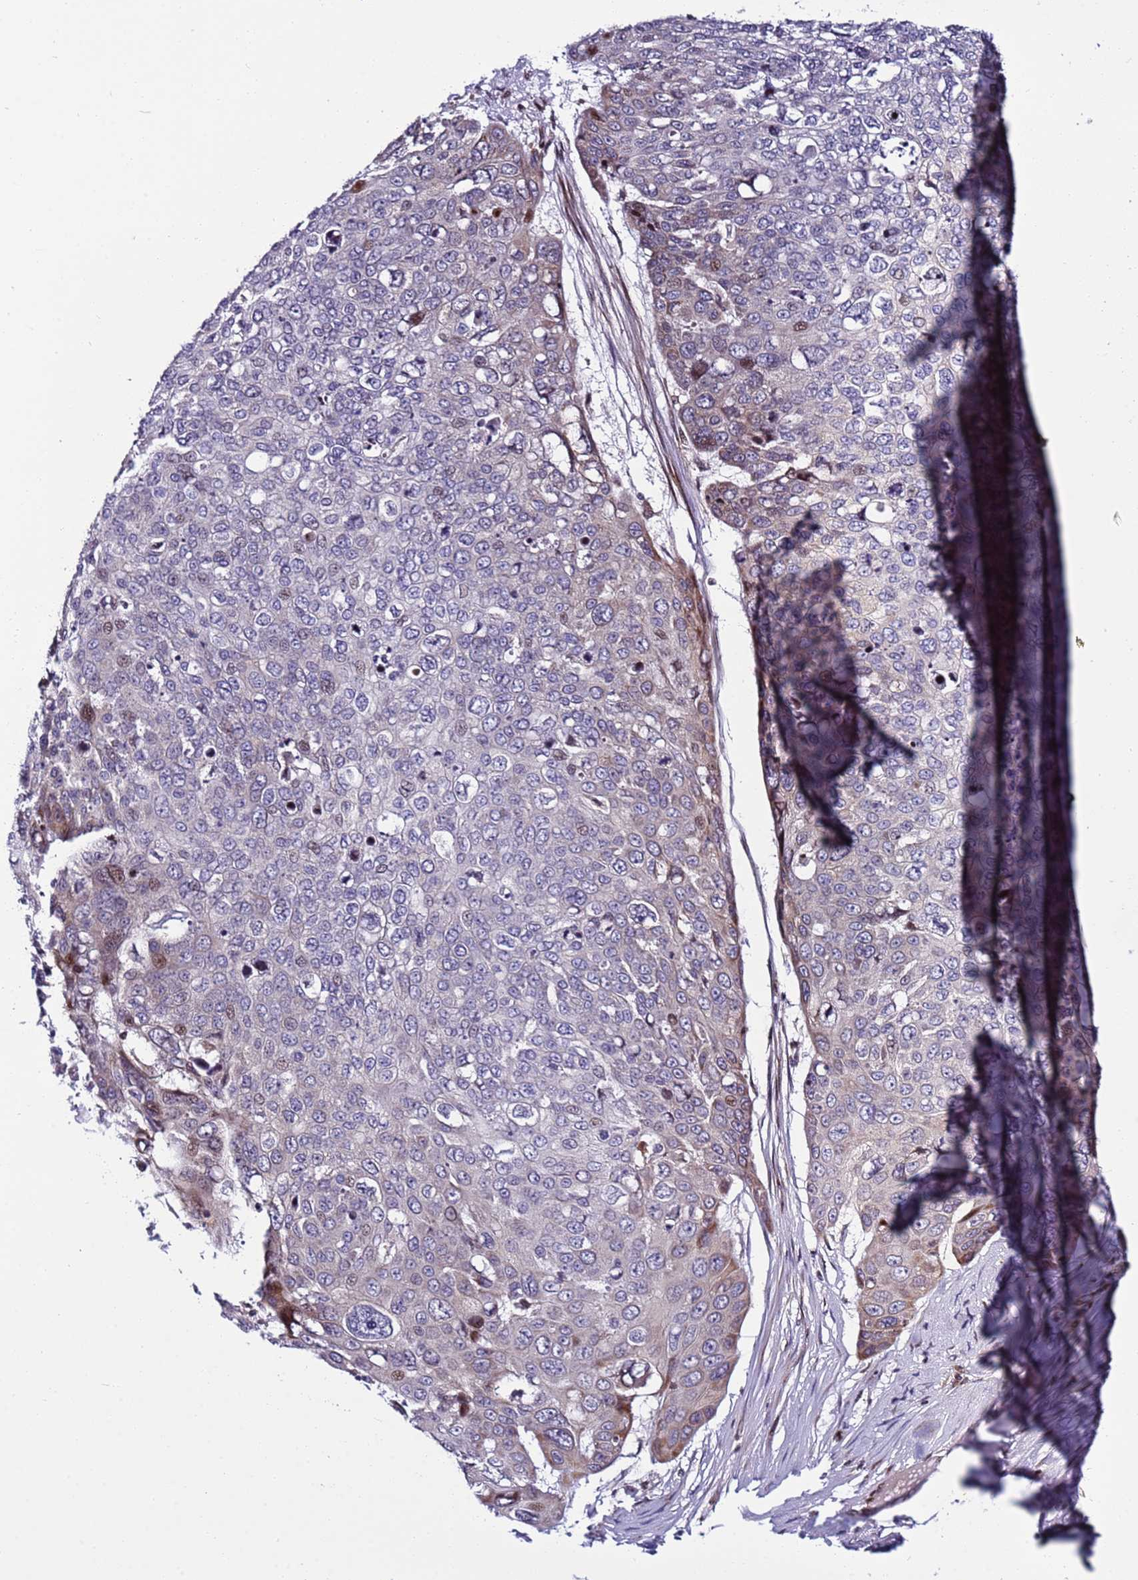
{"staining": {"intensity": "moderate", "quantity": "<25%", "location": "cytoplasmic/membranous,nuclear"}, "tissue": "skin cancer", "cell_type": "Tumor cells", "image_type": "cancer", "snomed": [{"axis": "morphology", "description": "Squamous cell carcinoma, NOS"}, {"axis": "topography", "description": "Skin"}], "caption": "Immunohistochemistry (IHC) staining of squamous cell carcinoma (skin), which exhibits low levels of moderate cytoplasmic/membranous and nuclear staining in approximately <25% of tumor cells indicating moderate cytoplasmic/membranous and nuclear protein staining. The staining was performed using DAB (brown) for protein detection and nuclei were counterstained in hematoxylin (blue).", "gene": "WBP11", "patient": {"sex": "male", "age": 71}}